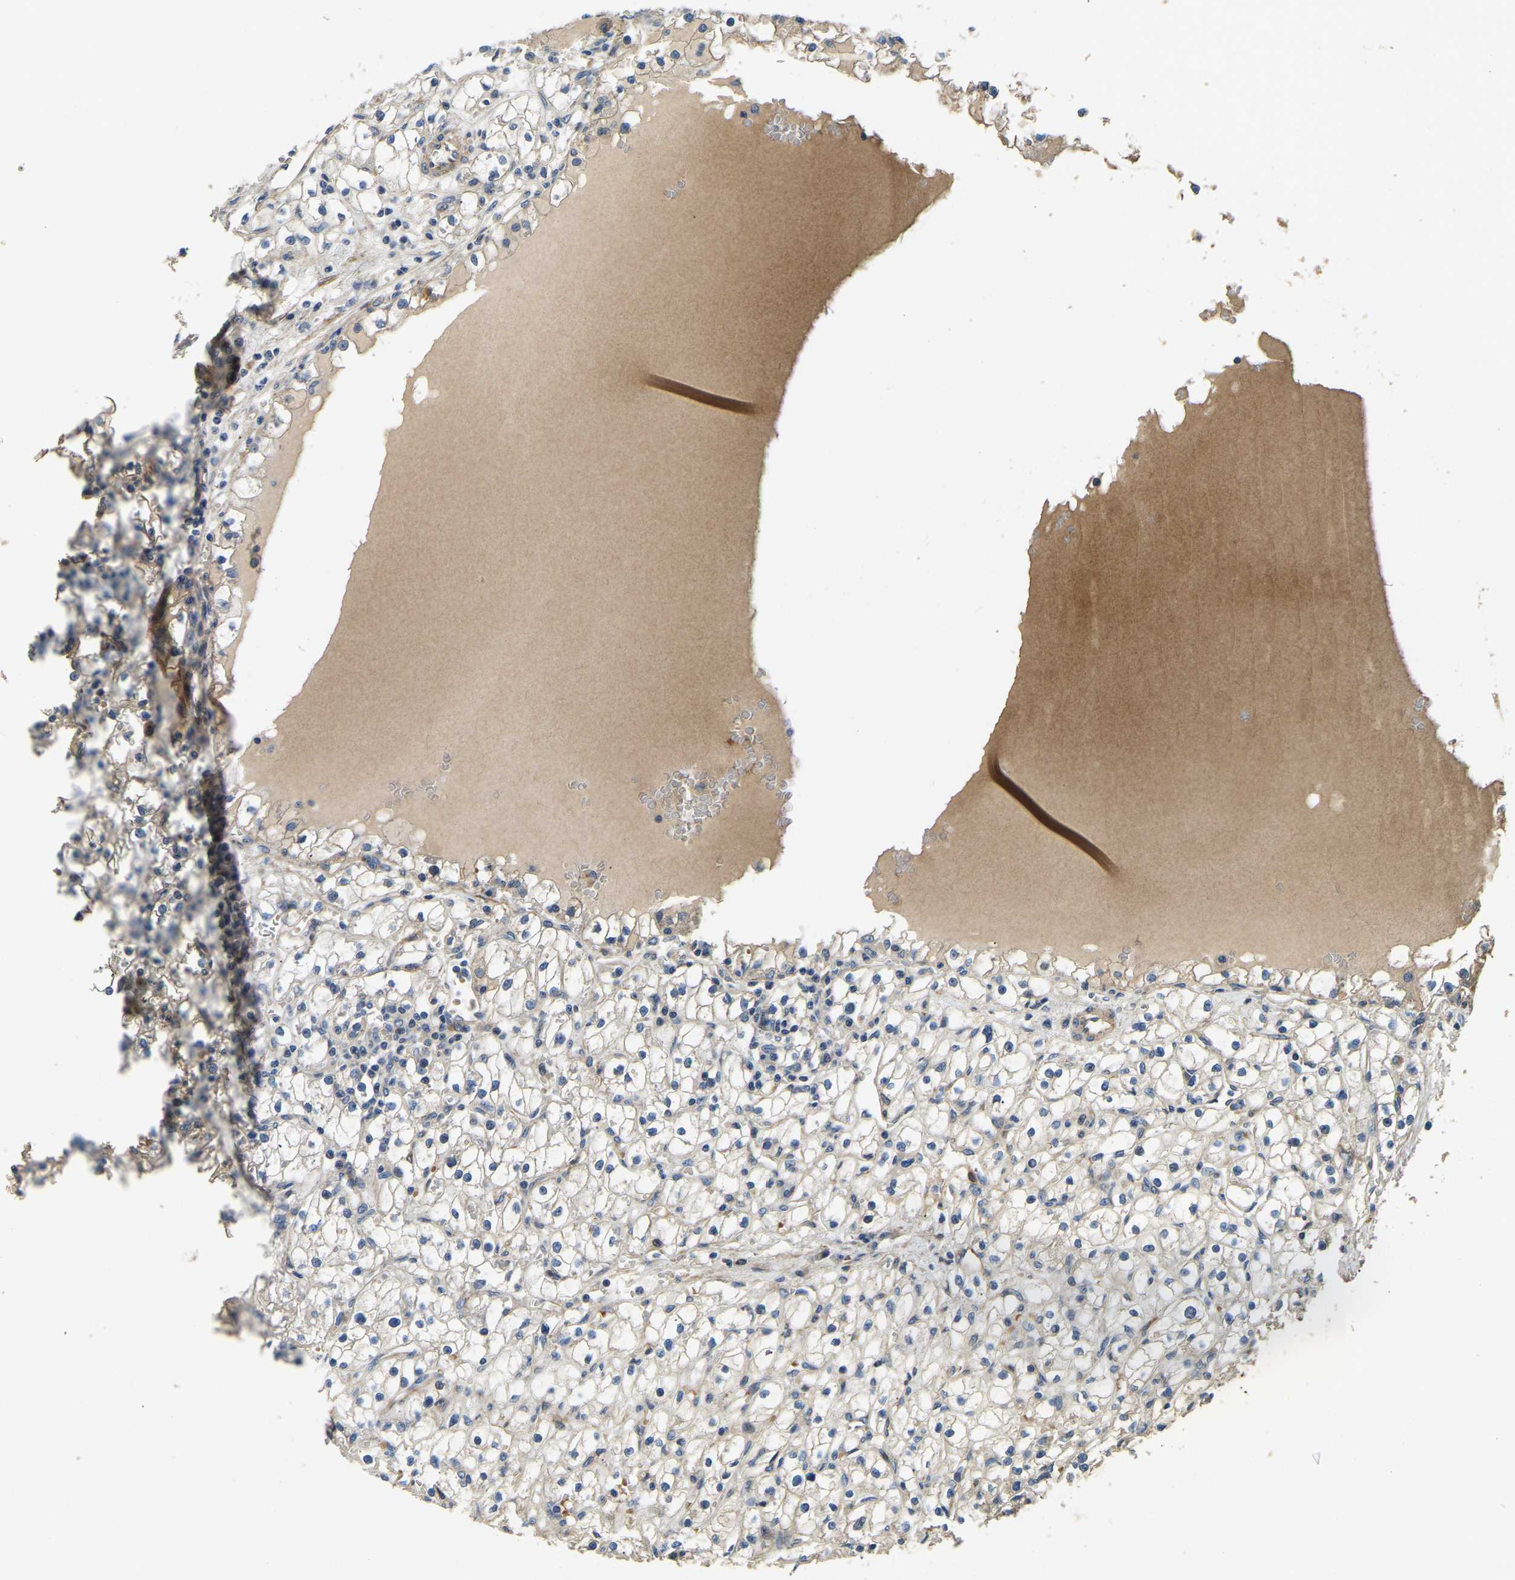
{"staining": {"intensity": "weak", "quantity": "<25%", "location": "cytoplasmic/membranous"}, "tissue": "renal cancer", "cell_type": "Tumor cells", "image_type": "cancer", "snomed": [{"axis": "morphology", "description": "Adenocarcinoma, NOS"}, {"axis": "topography", "description": "Kidney"}], "caption": "This is an immunohistochemistry (IHC) micrograph of adenocarcinoma (renal). There is no positivity in tumor cells.", "gene": "RNF39", "patient": {"sex": "male", "age": 56}}